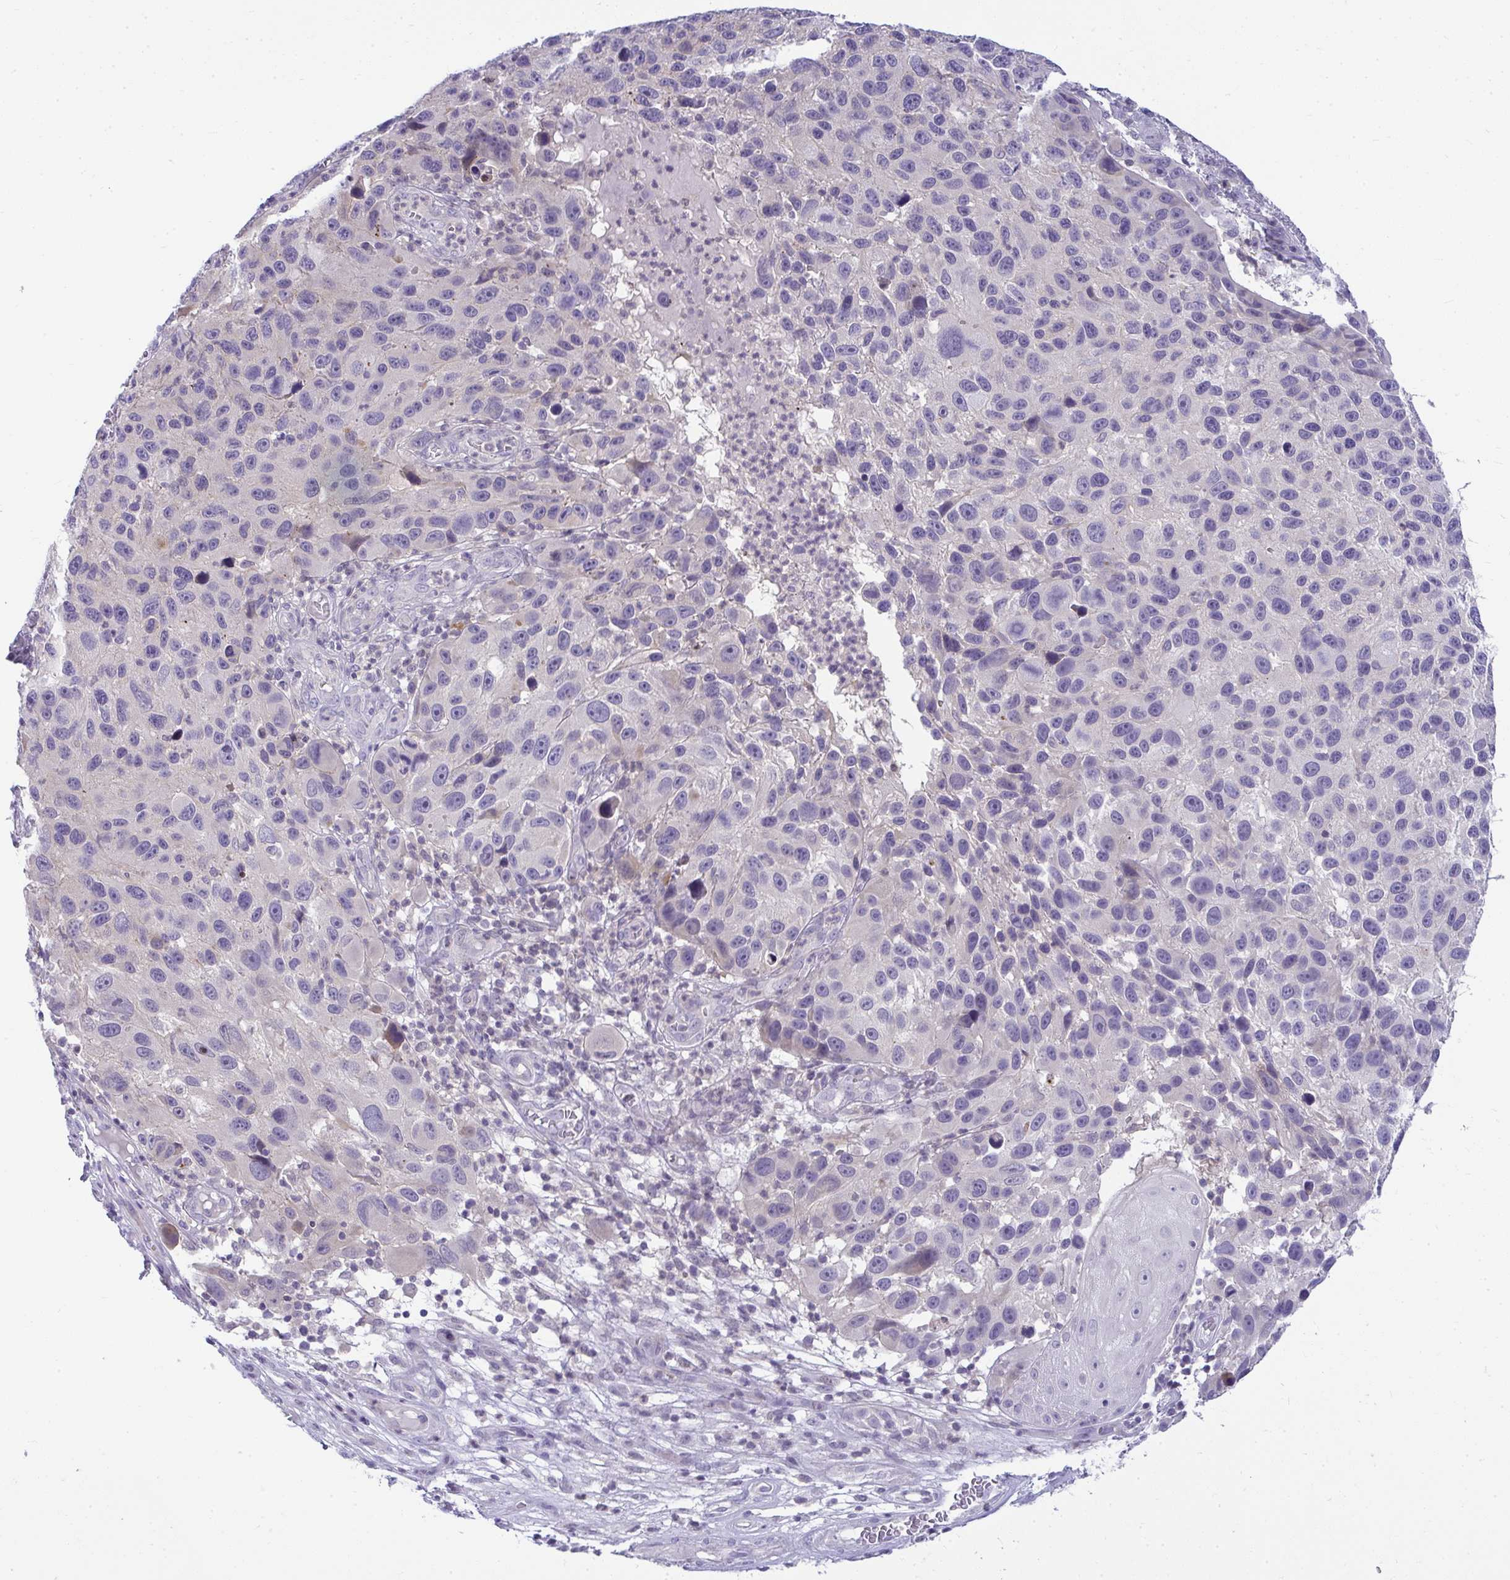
{"staining": {"intensity": "negative", "quantity": "none", "location": "none"}, "tissue": "melanoma", "cell_type": "Tumor cells", "image_type": "cancer", "snomed": [{"axis": "morphology", "description": "Malignant melanoma, NOS"}, {"axis": "topography", "description": "Skin"}], "caption": "Tumor cells are negative for brown protein staining in malignant melanoma.", "gene": "VPS4B", "patient": {"sex": "male", "age": 53}}